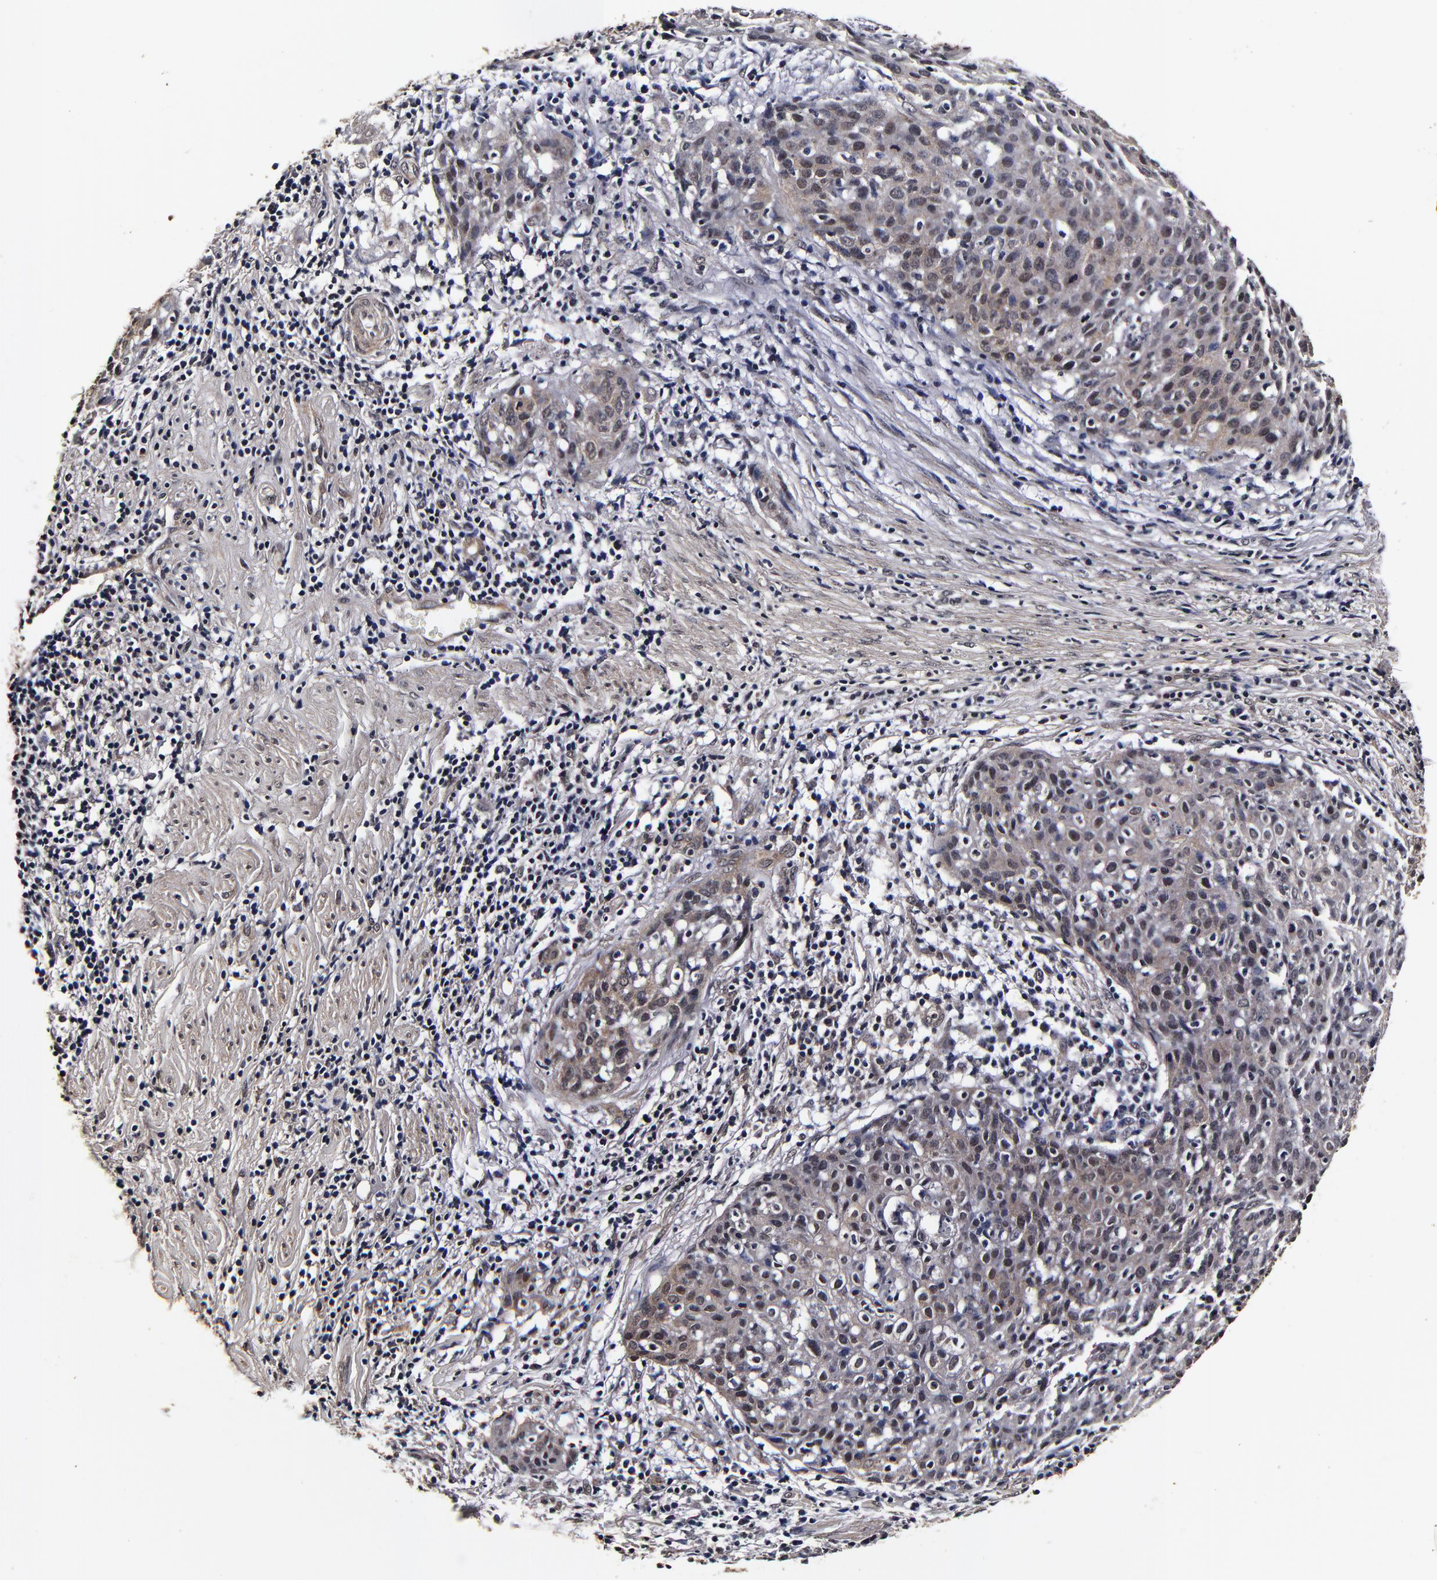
{"staining": {"intensity": "weak", "quantity": "25%-75%", "location": "cytoplasmic/membranous"}, "tissue": "cervical cancer", "cell_type": "Tumor cells", "image_type": "cancer", "snomed": [{"axis": "morphology", "description": "Squamous cell carcinoma, NOS"}, {"axis": "topography", "description": "Cervix"}], "caption": "DAB immunohistochemical staining of cervical cancer reveals weak cytoplasmic/membranous protein staining in about 25%-75% of tumor cells.", "gene": "MMP15", "patient": {"sex": "female", "age": 38}}